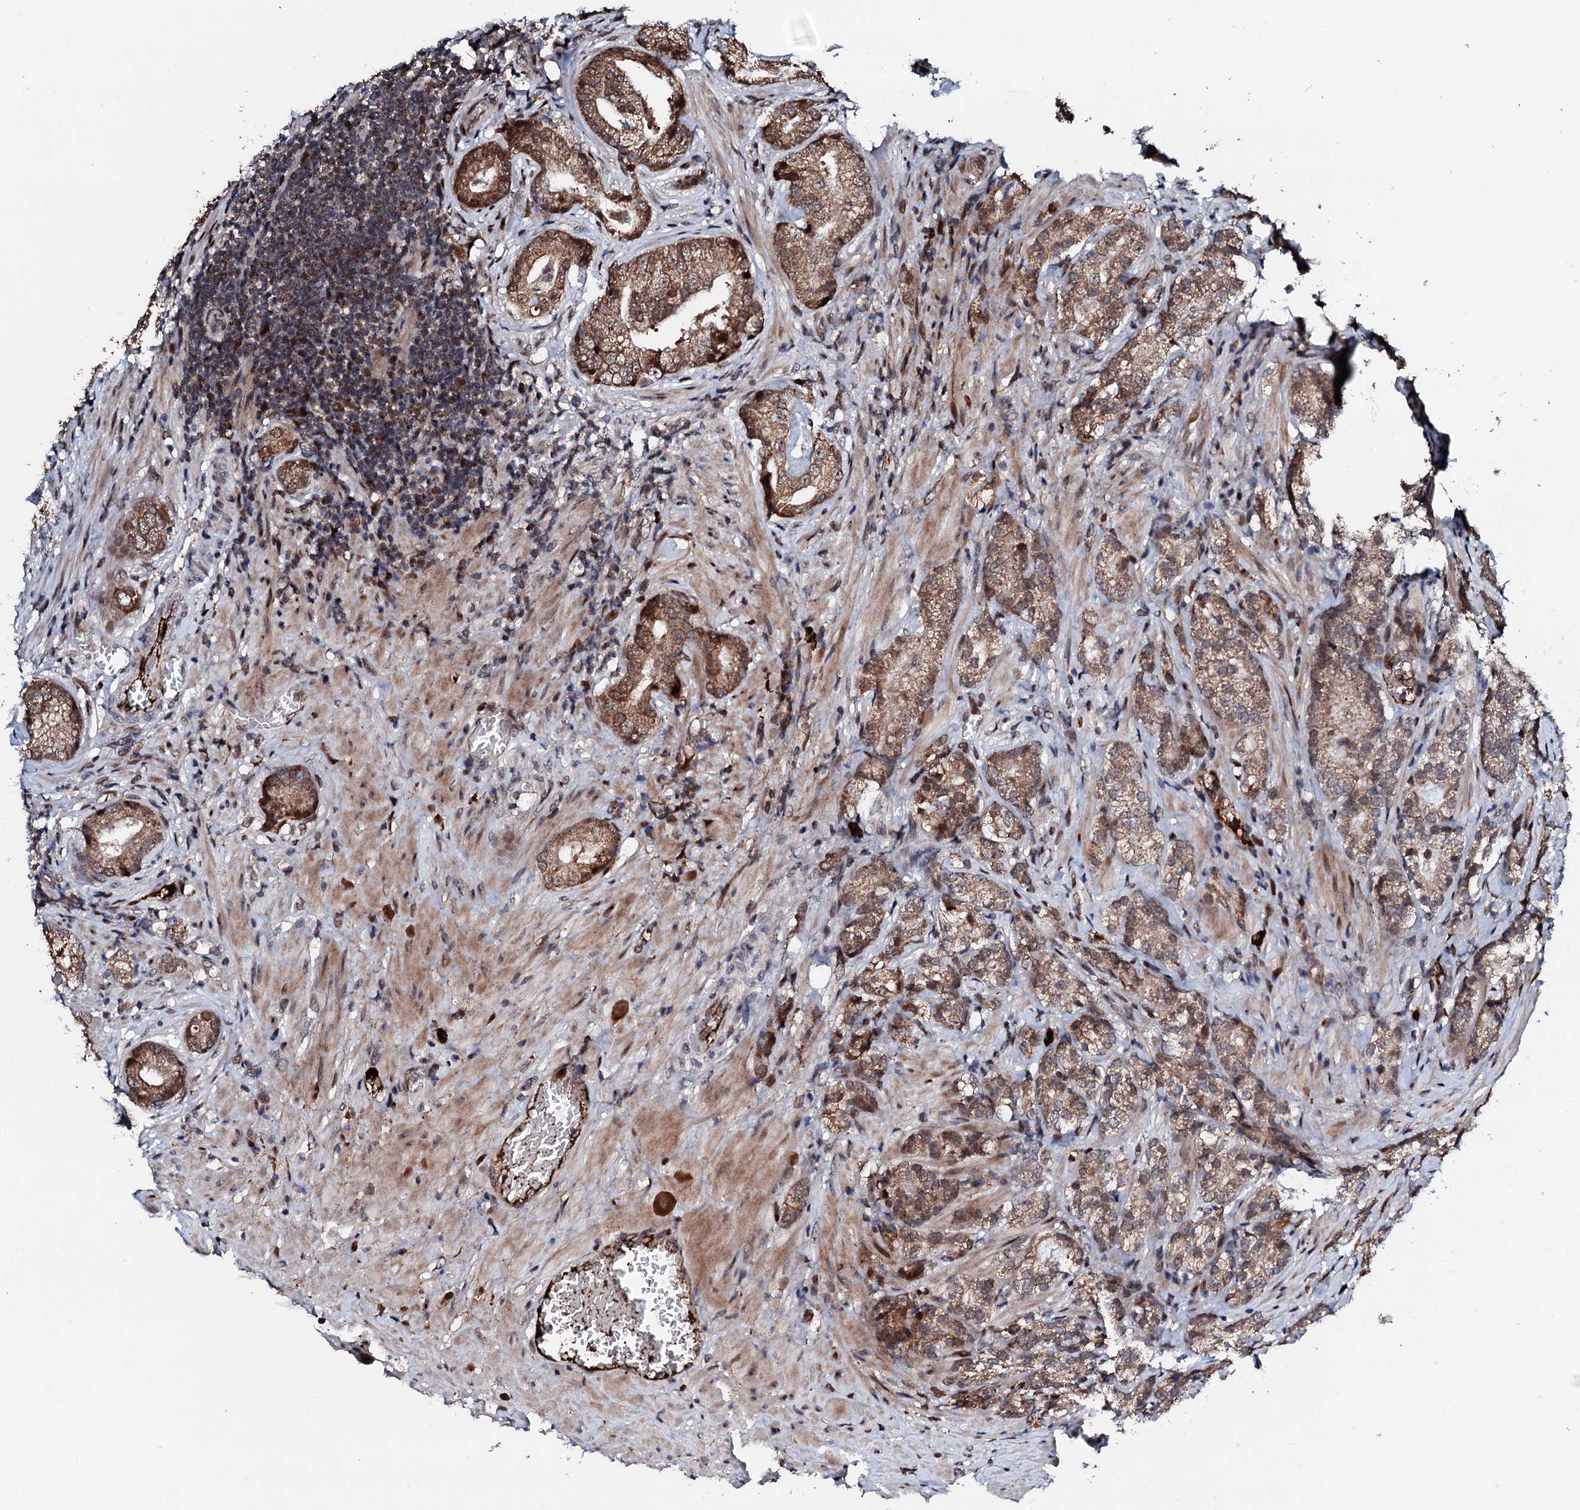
{"staining": {"intensity": "moderate", "quantity": ">75%", "location": "cytoplasmic/membranous"}, "tissue": "prostate cancer", "cell_type": "Tumor cells", "image_type": "cancer", "snomed": [{"axis": "morphology", "description": "Adenocarcinoma, High grade"}, {"axis": "topography", "description": "Prostate"}], "caption": "This is a photomicrograph of immunohistochemistry staining of adenocarcinoma (high-grade) (prostate), which shows moderate expression in the cytoplasmic/membranous of tumor cells.", "gene": "KIF18A", "patient": {"sex": "male", "age": 69}}